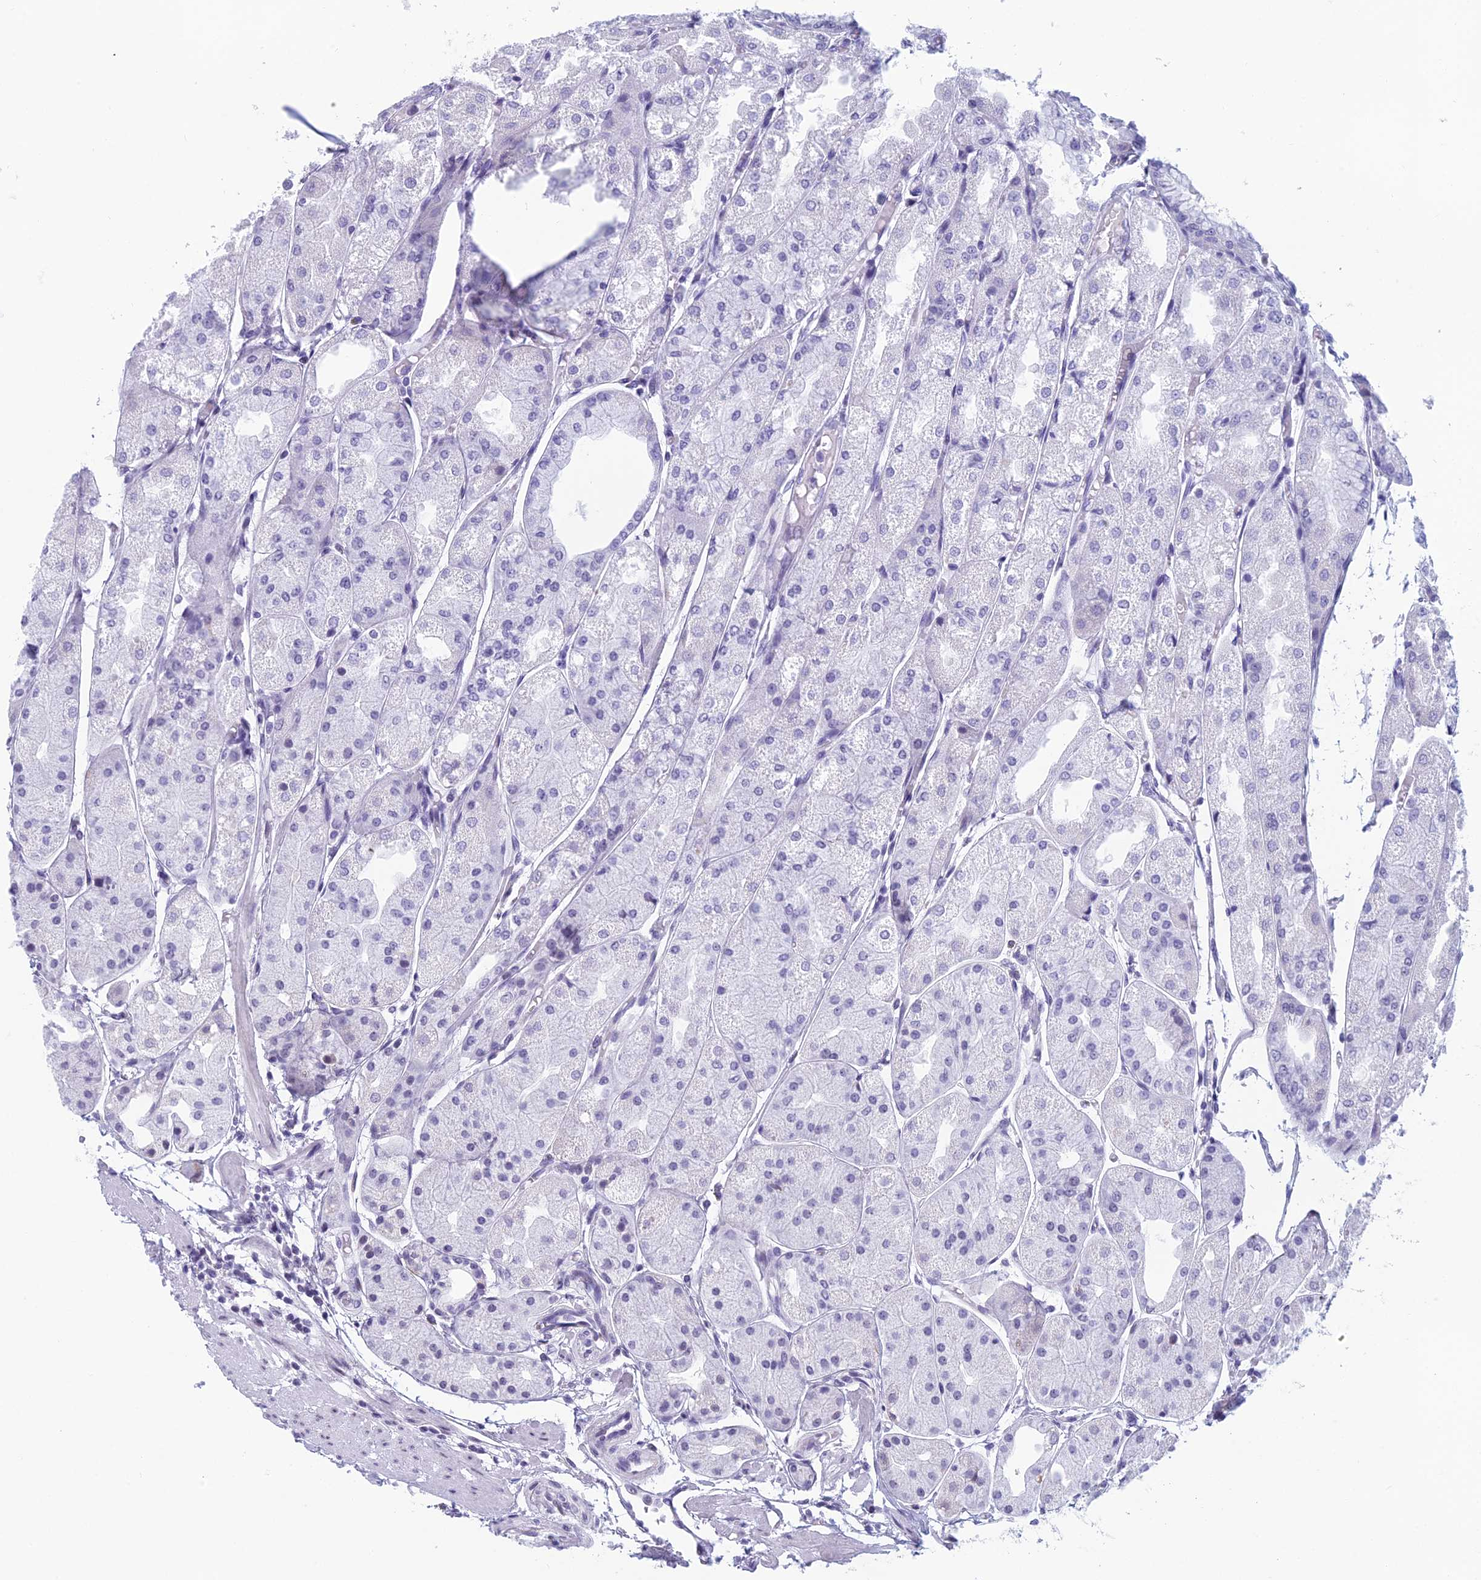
{"staining": {"intensity": "negative", "quantity": "none", "location": "none"}, "tissue": "stomach", "cell_type": "Glandular cells", "image_type": "normal", "snomed": [{"axis": "morphology", "description": "Normal tissue, NOS"}, {"axis": "topography", "description": "Stomach, upper"}], "caption": "Immunohistochemistry of normal human stomach reveals no expression in glandular cells. (Immunohistochemistry, brightfield microscopy, high magnification).", "gene": "RGS17", "patient": {"sex": "male", "age": 72}}